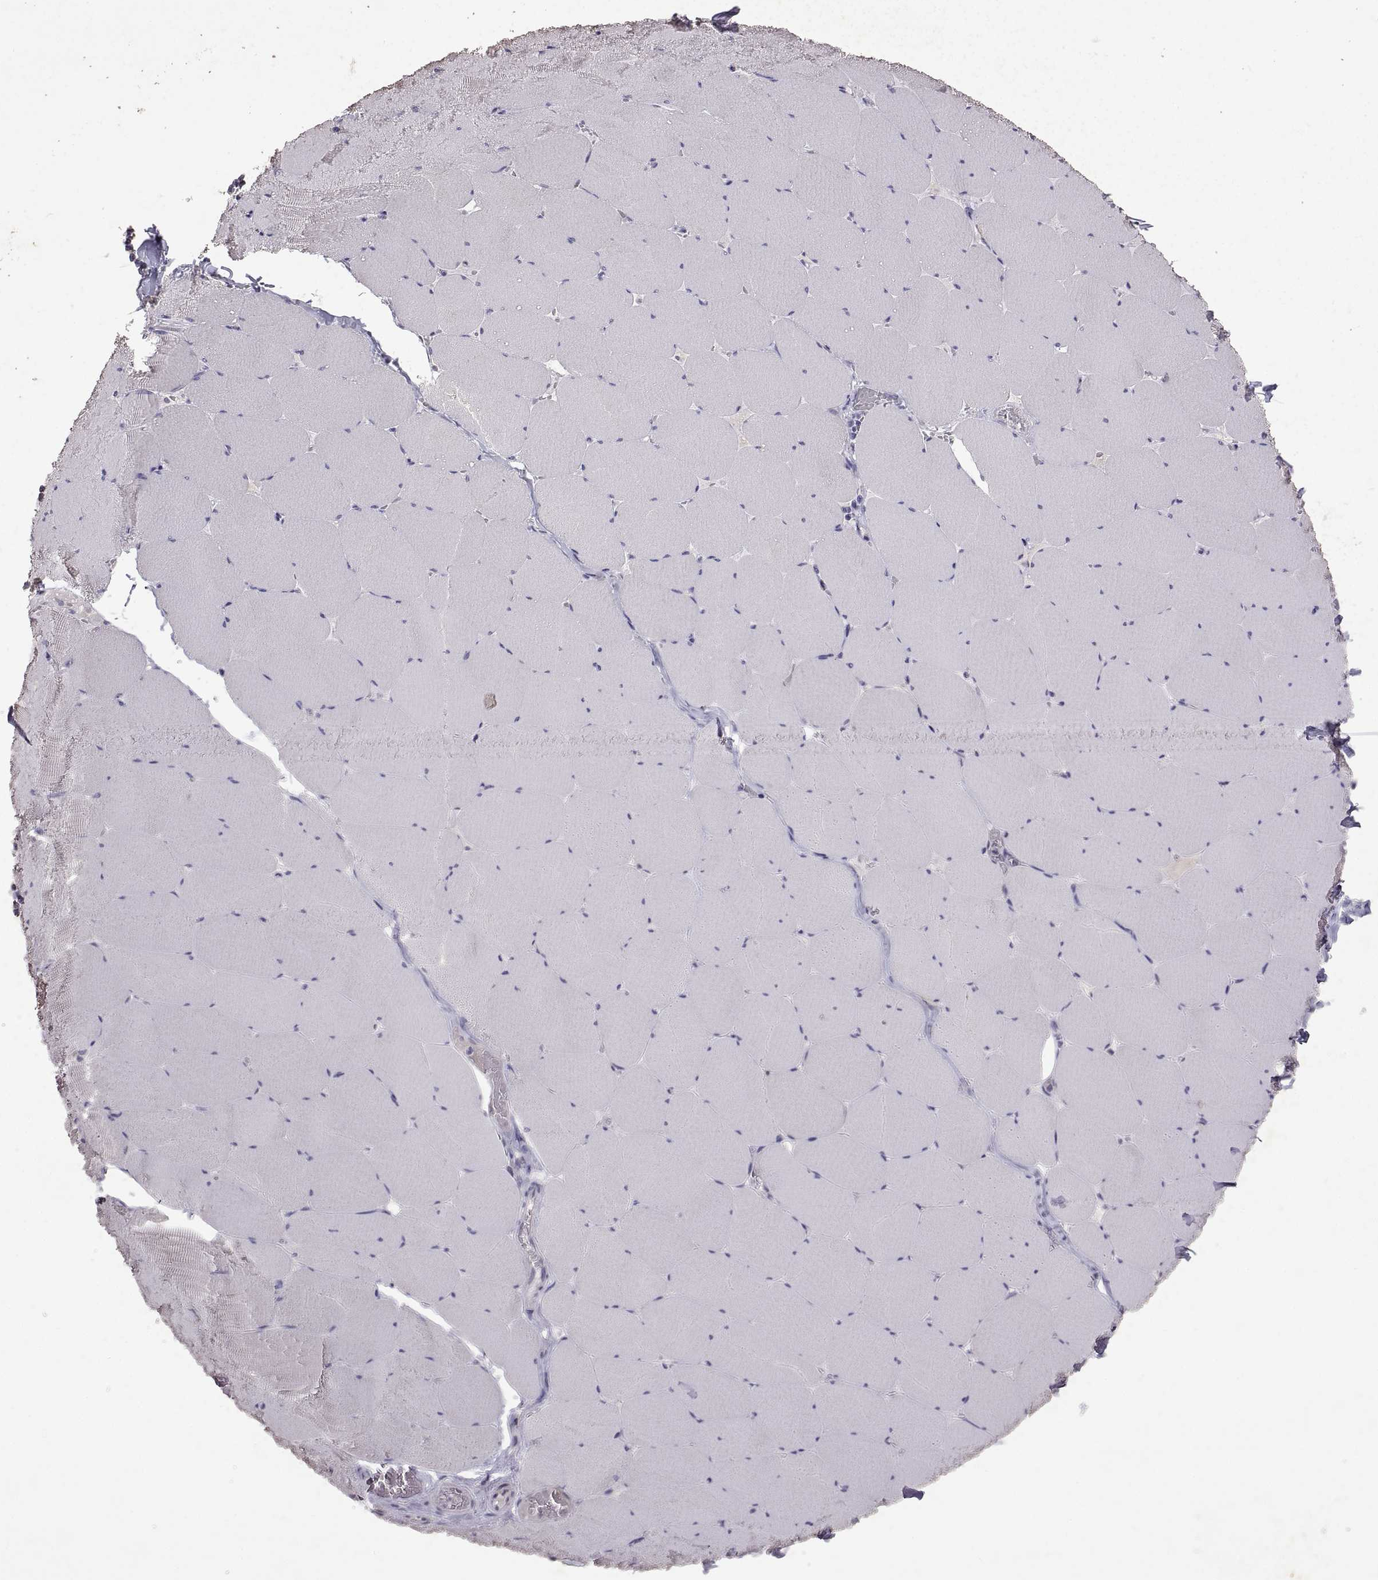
{"staining": {"intensity": "negative", "quantity": "none", "location": "none"}, "tissue": "skeletal muscle", "cell_type": "Myocytes", "image_type": "normal", "snomed": [{"axis": "morphology", "description": "Normal tissue, NOS"}, {"axis": "morphology", "description": "Malignant melanoma, Metastatic site"}, {"axis": "topography", "description": "Skeletal muscle"}], "caption": "Myocytes show no significant expression in unremarkable skeletal muscle.", "gene": "DEFB136", "patient": {"sex": "male", "age": 50}}